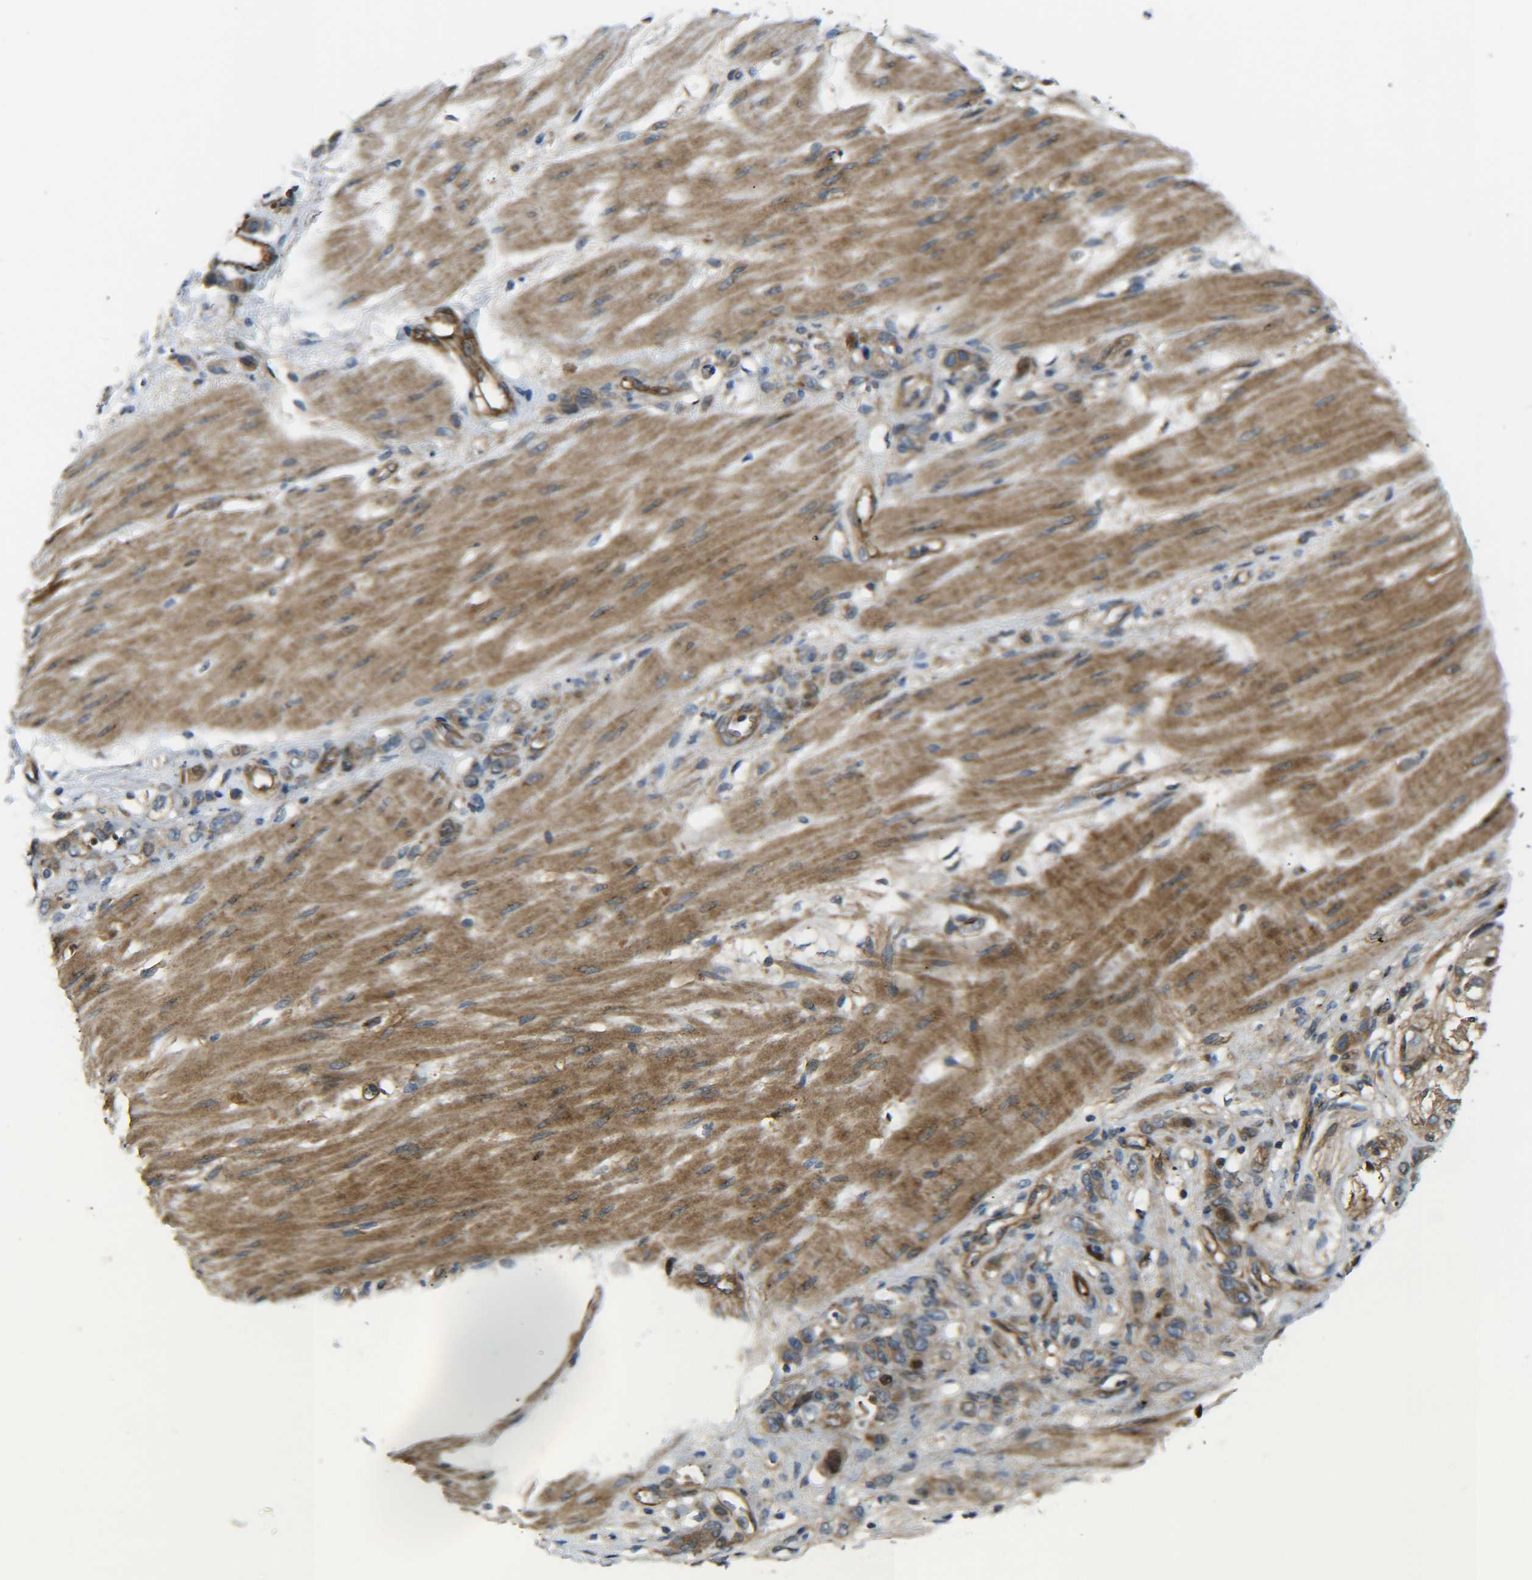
{"staining": {"intensity": "moderate", "quantity": ">75%", "location": "cytoplasmic/membranous"}, "tissue": "stomach cancer", "cell_type": "Tumor cells", "image_type": "cancer", "snomed": [{"axis": "morphology", "description": "Adenocarcinoma, NOS"}, {"axis": "topography", "description": "Stomach"}], "caption": "High-magnification brightfield microscopy of stomach cancer (adenocarcinoma) stained with DAB (brown) and counterstained with hematoxylin (blue). tumor cells exhibit moderate cytoplasmic/membranous staining is present in about>75% of cells.", "gene": "ECE1", "patient": {"sex": "male", "age": 82}}